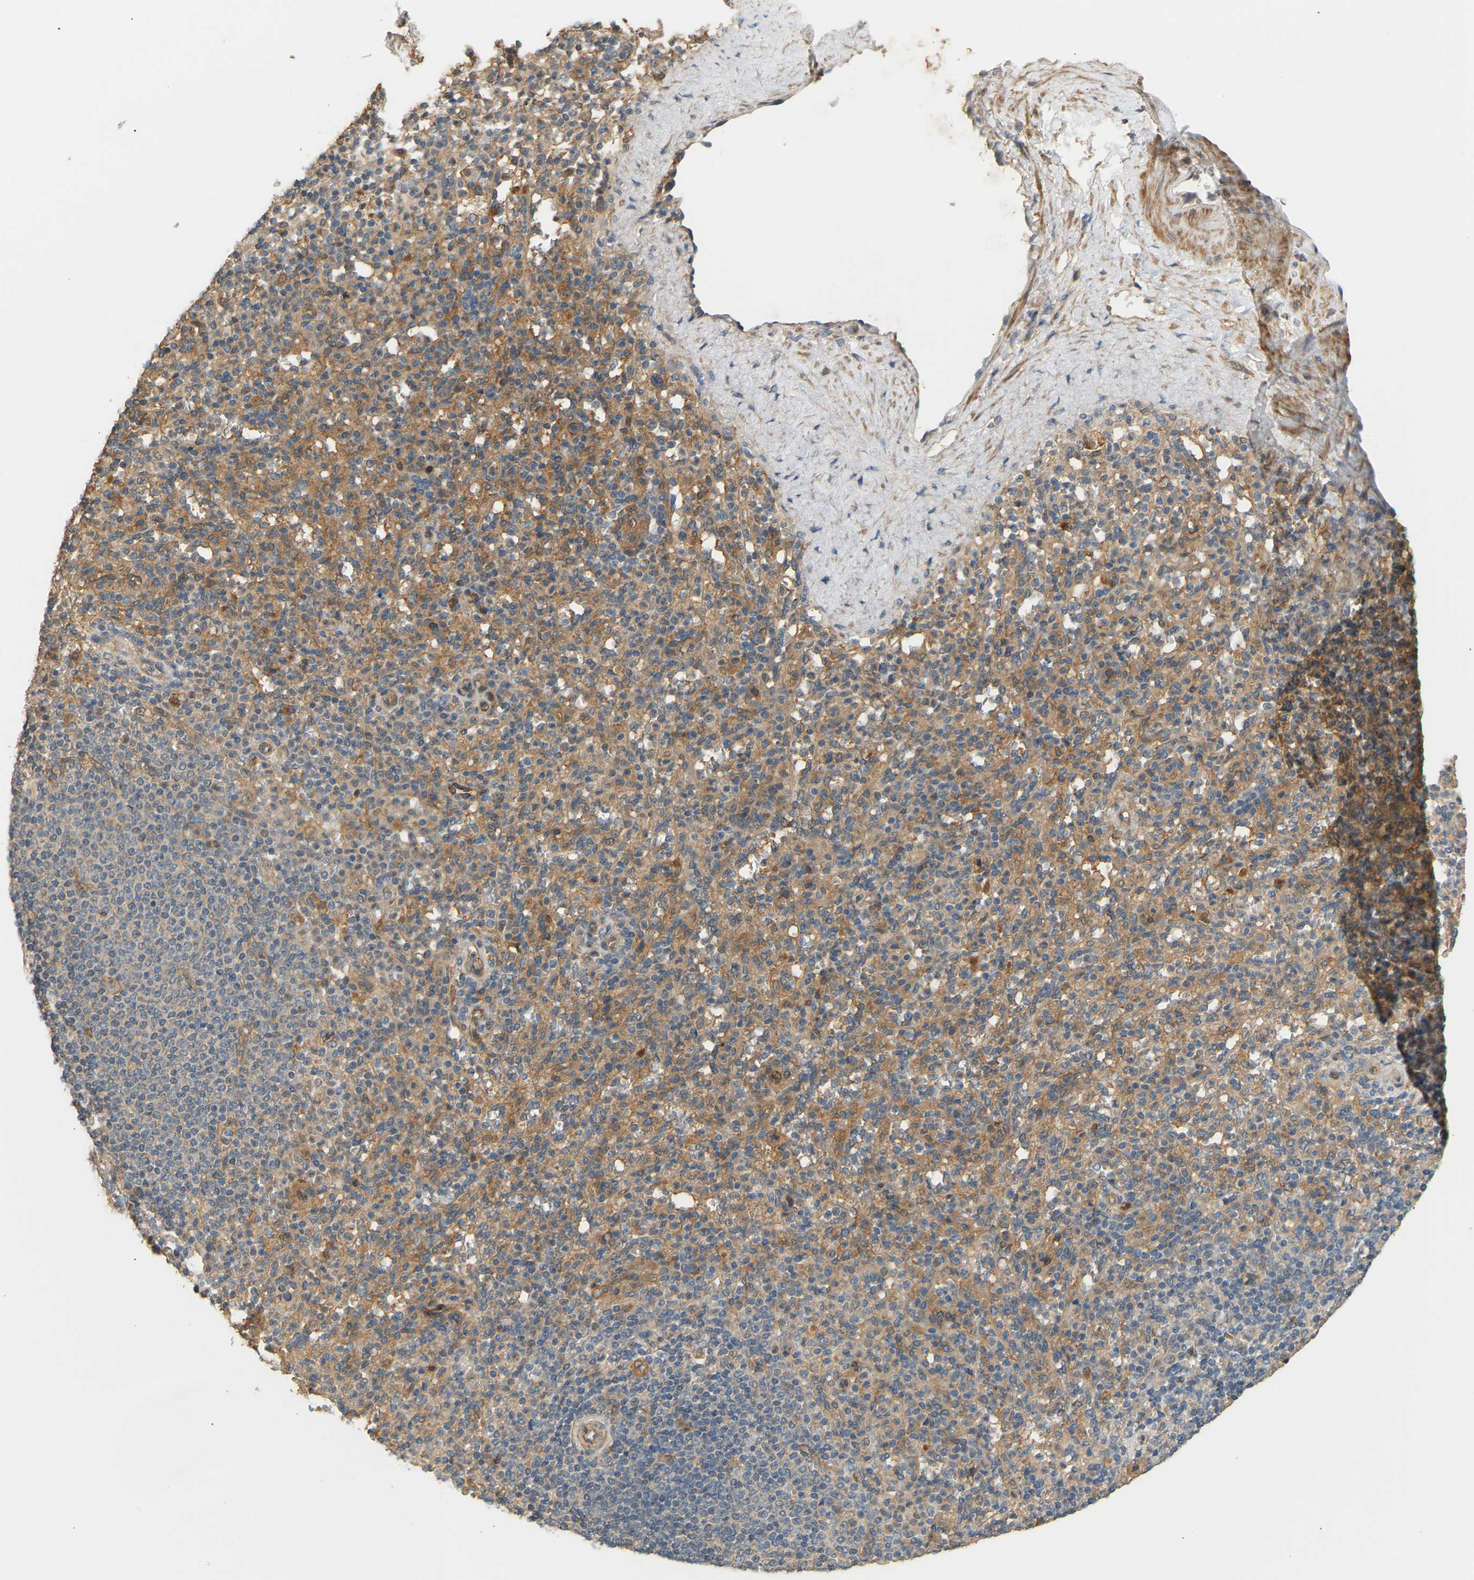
{"staining": {"intensity": "moderate", "quantity": "25%-75%", "location": "cytoplasmic/membranous"}, "tissue": "spleen", "cell_type": "Cells in red pulp", "image_type": "normal", "snomed": [{"axis": "morphology", "description": "Normal tissue, NOS"}, {"axis": "topography", "description": "Spleen"}], "caption": "The image exhibits staining of unremarkable spleen, revealing moderate cytoplasmic/membranous protein positivity (brown color) within cells in red pulp. The protein of interest is stained brown, and the nuclei are stained in blue (DAB IHC with brightfield microscopy, high magnification).", "gene": "RGL1", "patient": {"sex": "male", "age": 36}}